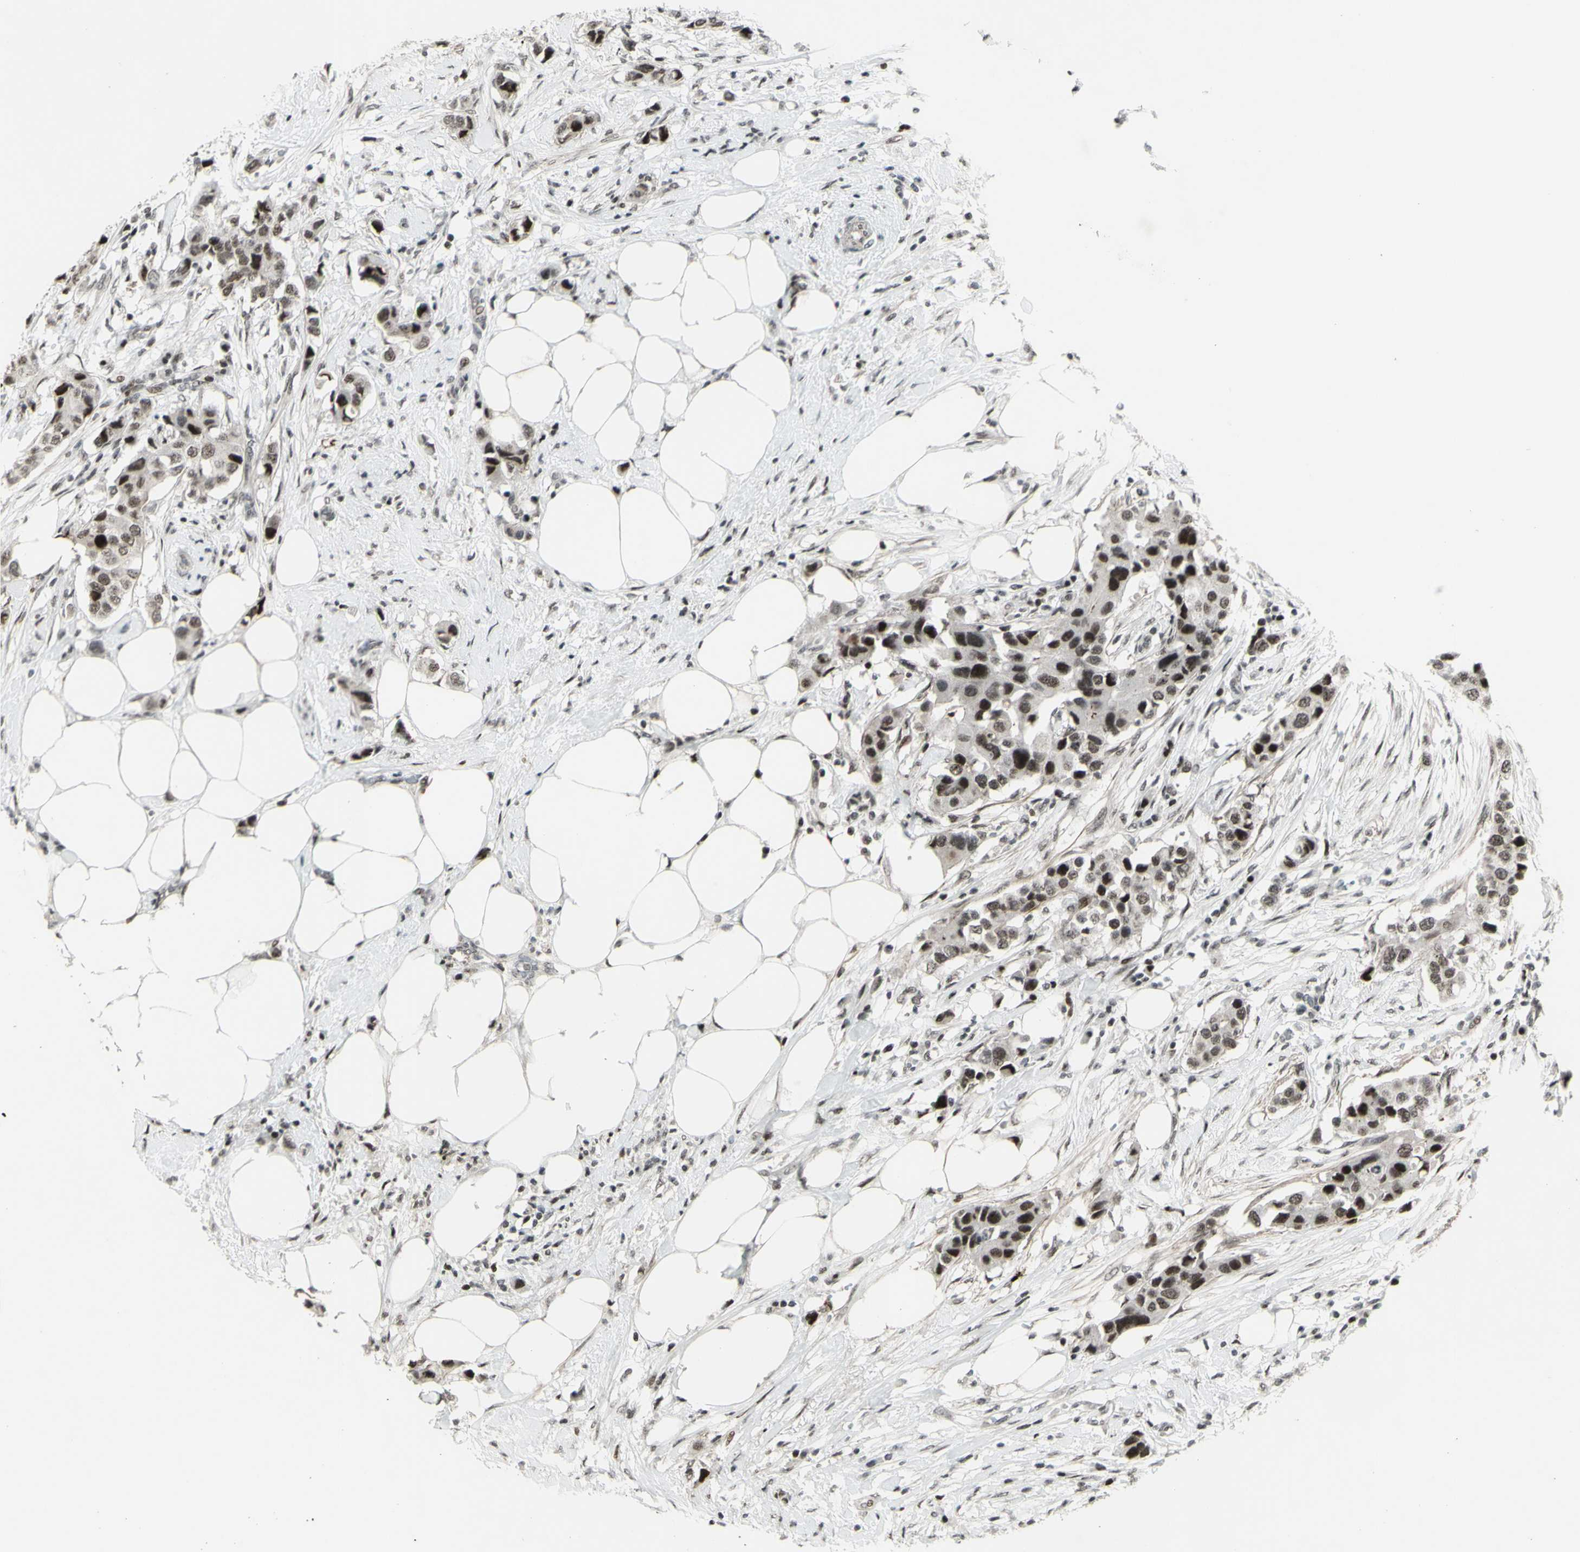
{"staining": {"intensity": "strong", "quantity": ">75%", "location": "nuclear"}, "tissue": "breast cancer", "cell_type": "Tumor cells", "image_type": "cancer", "snomed": [{"axis": "morphology", "description": "Normal tissue, NOS"}, {"axis": "morphology", "description": "Duct carcinoma"}, {"axis": "topography", "description": "Breast"}], "caption": "The photomicrograph displays immunohistochemical staining of breast cancer. There is strong nuclear expression is present in approximately >75% of tumor cells.", "gene": "SUPT6H", "patient": {"sex": "female", "age": 50}}